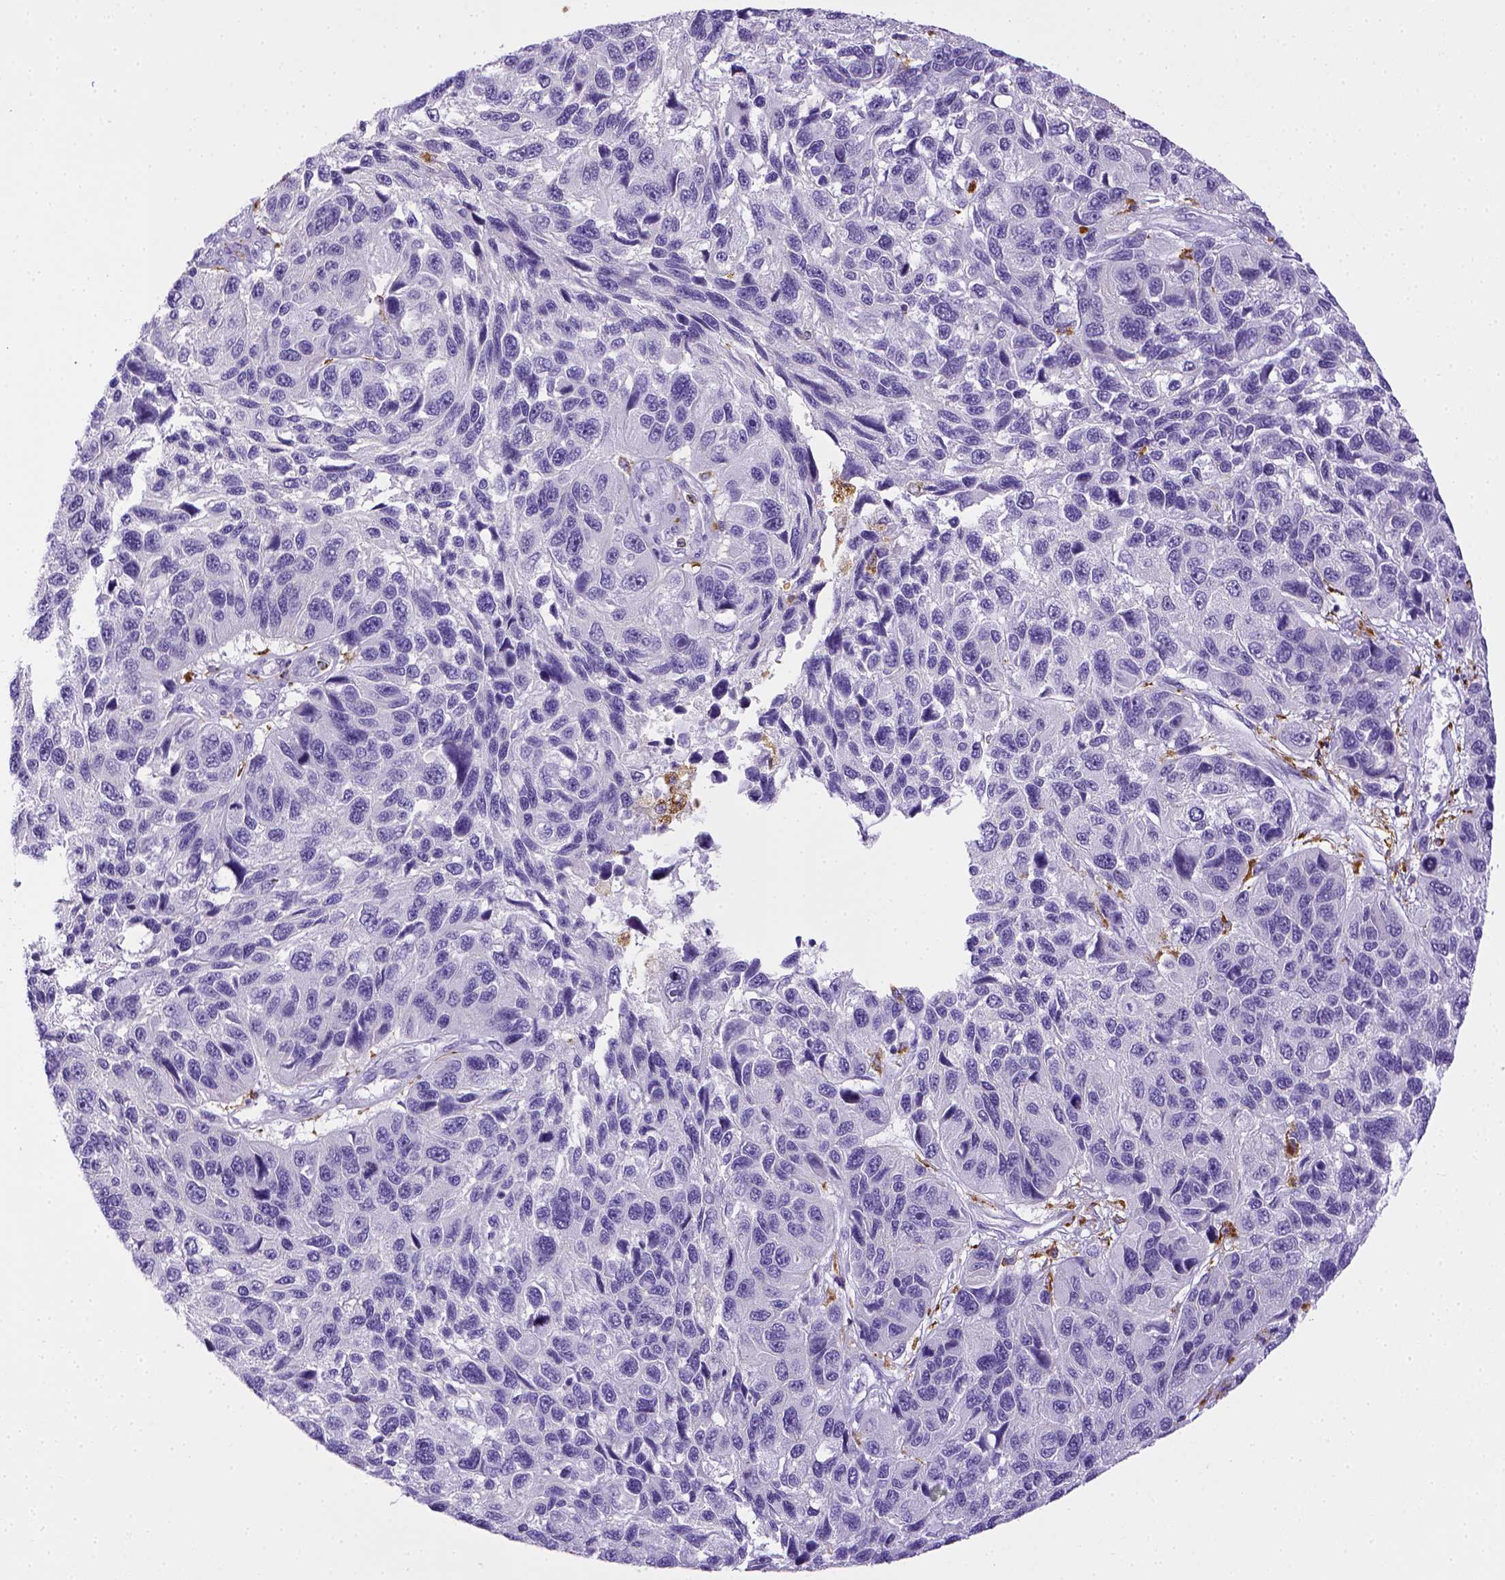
{"staining": {"intensity": "negative", "quantity": "none", "location": "none"}, "tissue": "melanoma", "cell_type": "Tumor cells", "image_type": "cancer", "snomed": [{"axis": "morphology", "description": "Malignant melanoma, NOS"}, {"axis": "topography", "description": "Skin"}], "caption": "High magnification brightfield microscopy of melanoma stained with DAB (brown) and counterstained with hematoxylin (blue): tumor cells show no significant positivity.", "gene": "CD68", "patient": {"sex": "male", "age": 53}}